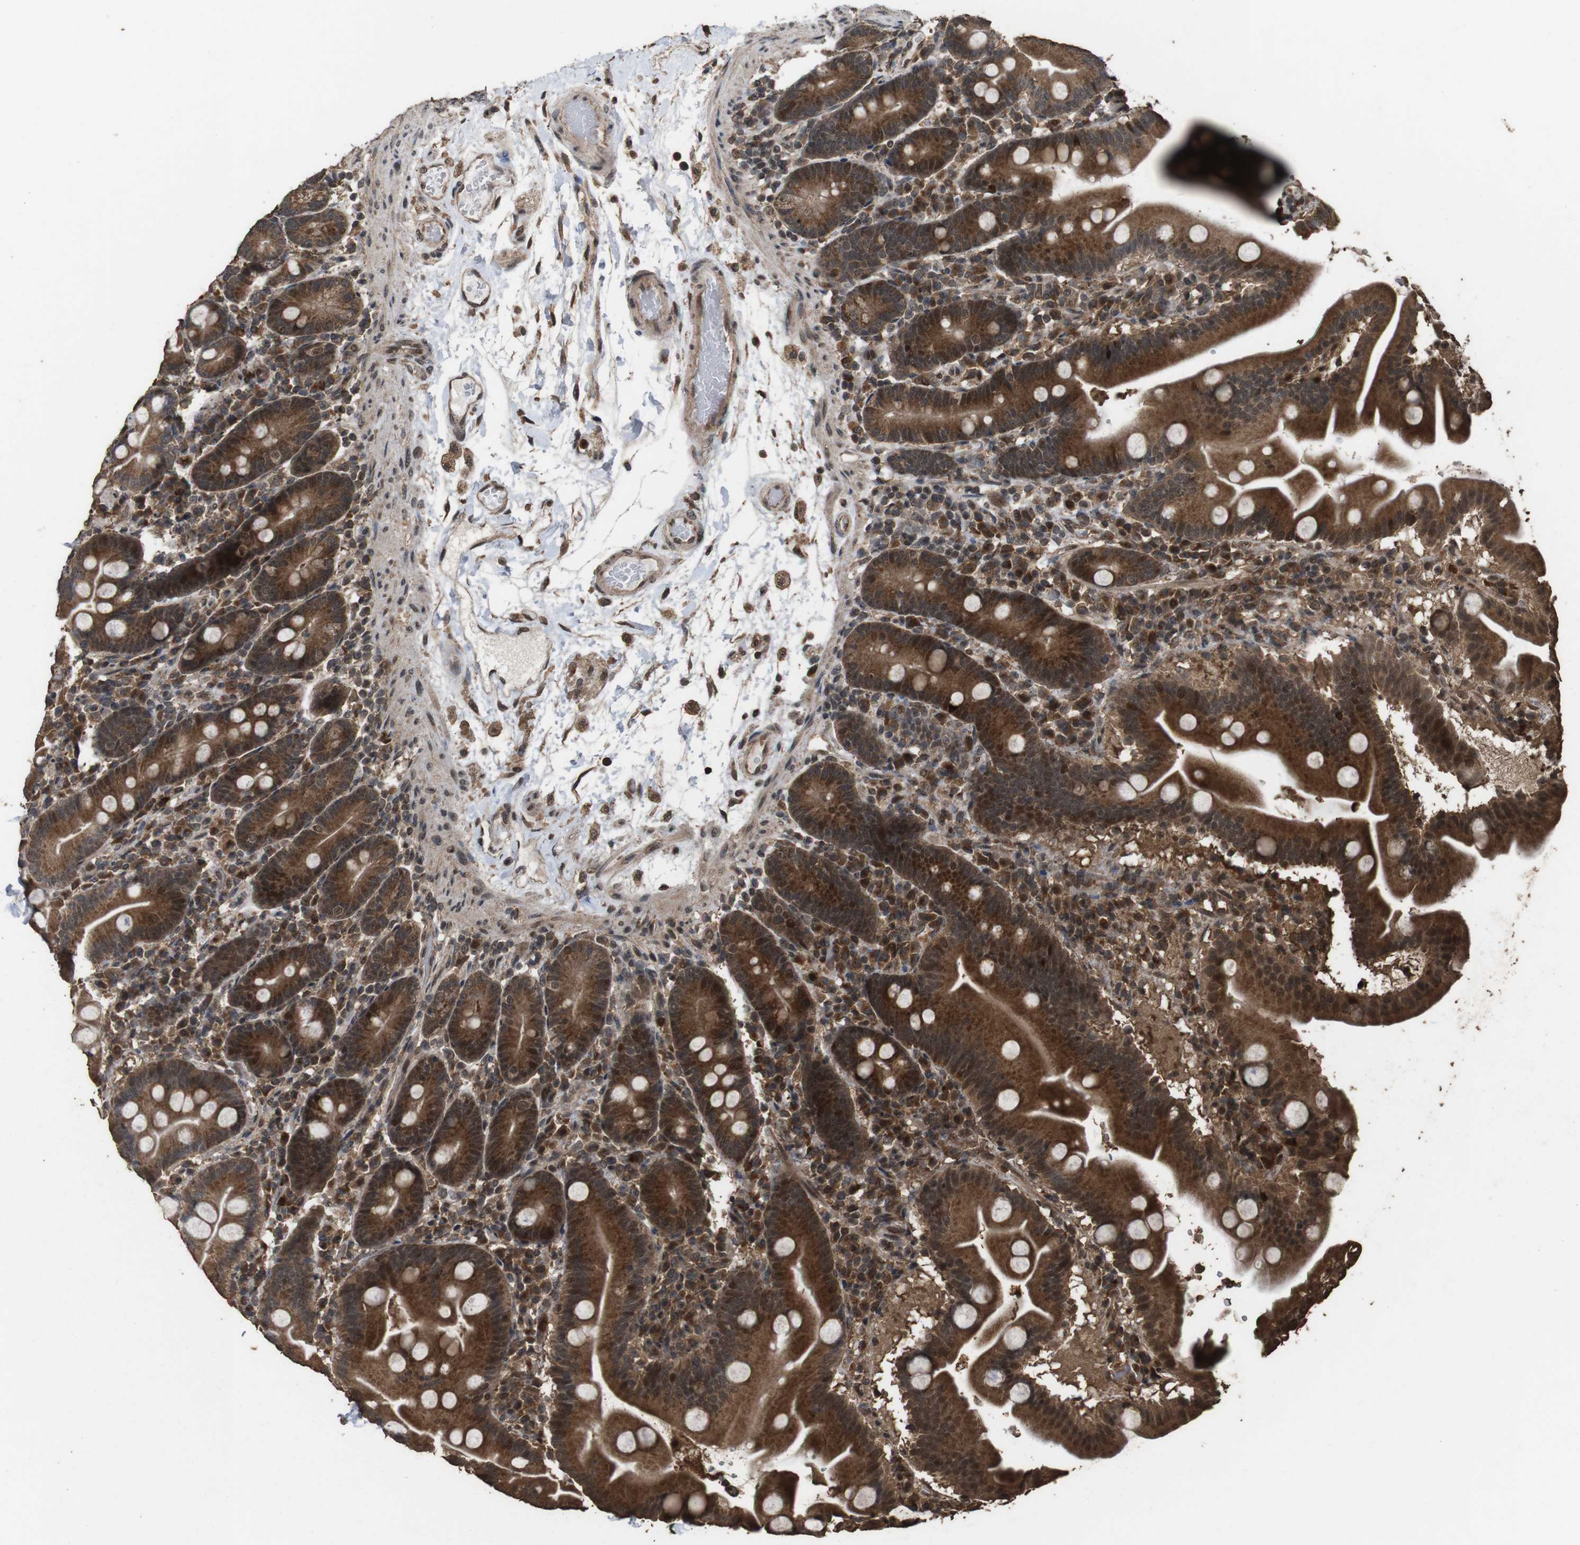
{"staining": {"intensity": "strong", "quantity": ">75%", "location": "cytoplasmic/membranous"}, "tissue": "duodenum", "cell_type": "Glandular cells", "image_type": "normal", "snomed": [{"axis": "morphology", "description": "Normal tissue, NOS"}, {"axis": "topography", "description": "Duodenum"}], "caption": "Immunohistochemistry (IHC) micrograph of normal human duodenum stained for a protein (brown), which demonstrates high levels of strong cytoplasmic/membranous positivity in about >75% of glandular cells.", "gene": "RRAS2", "patient": {"sex": "male", "age": 54}}